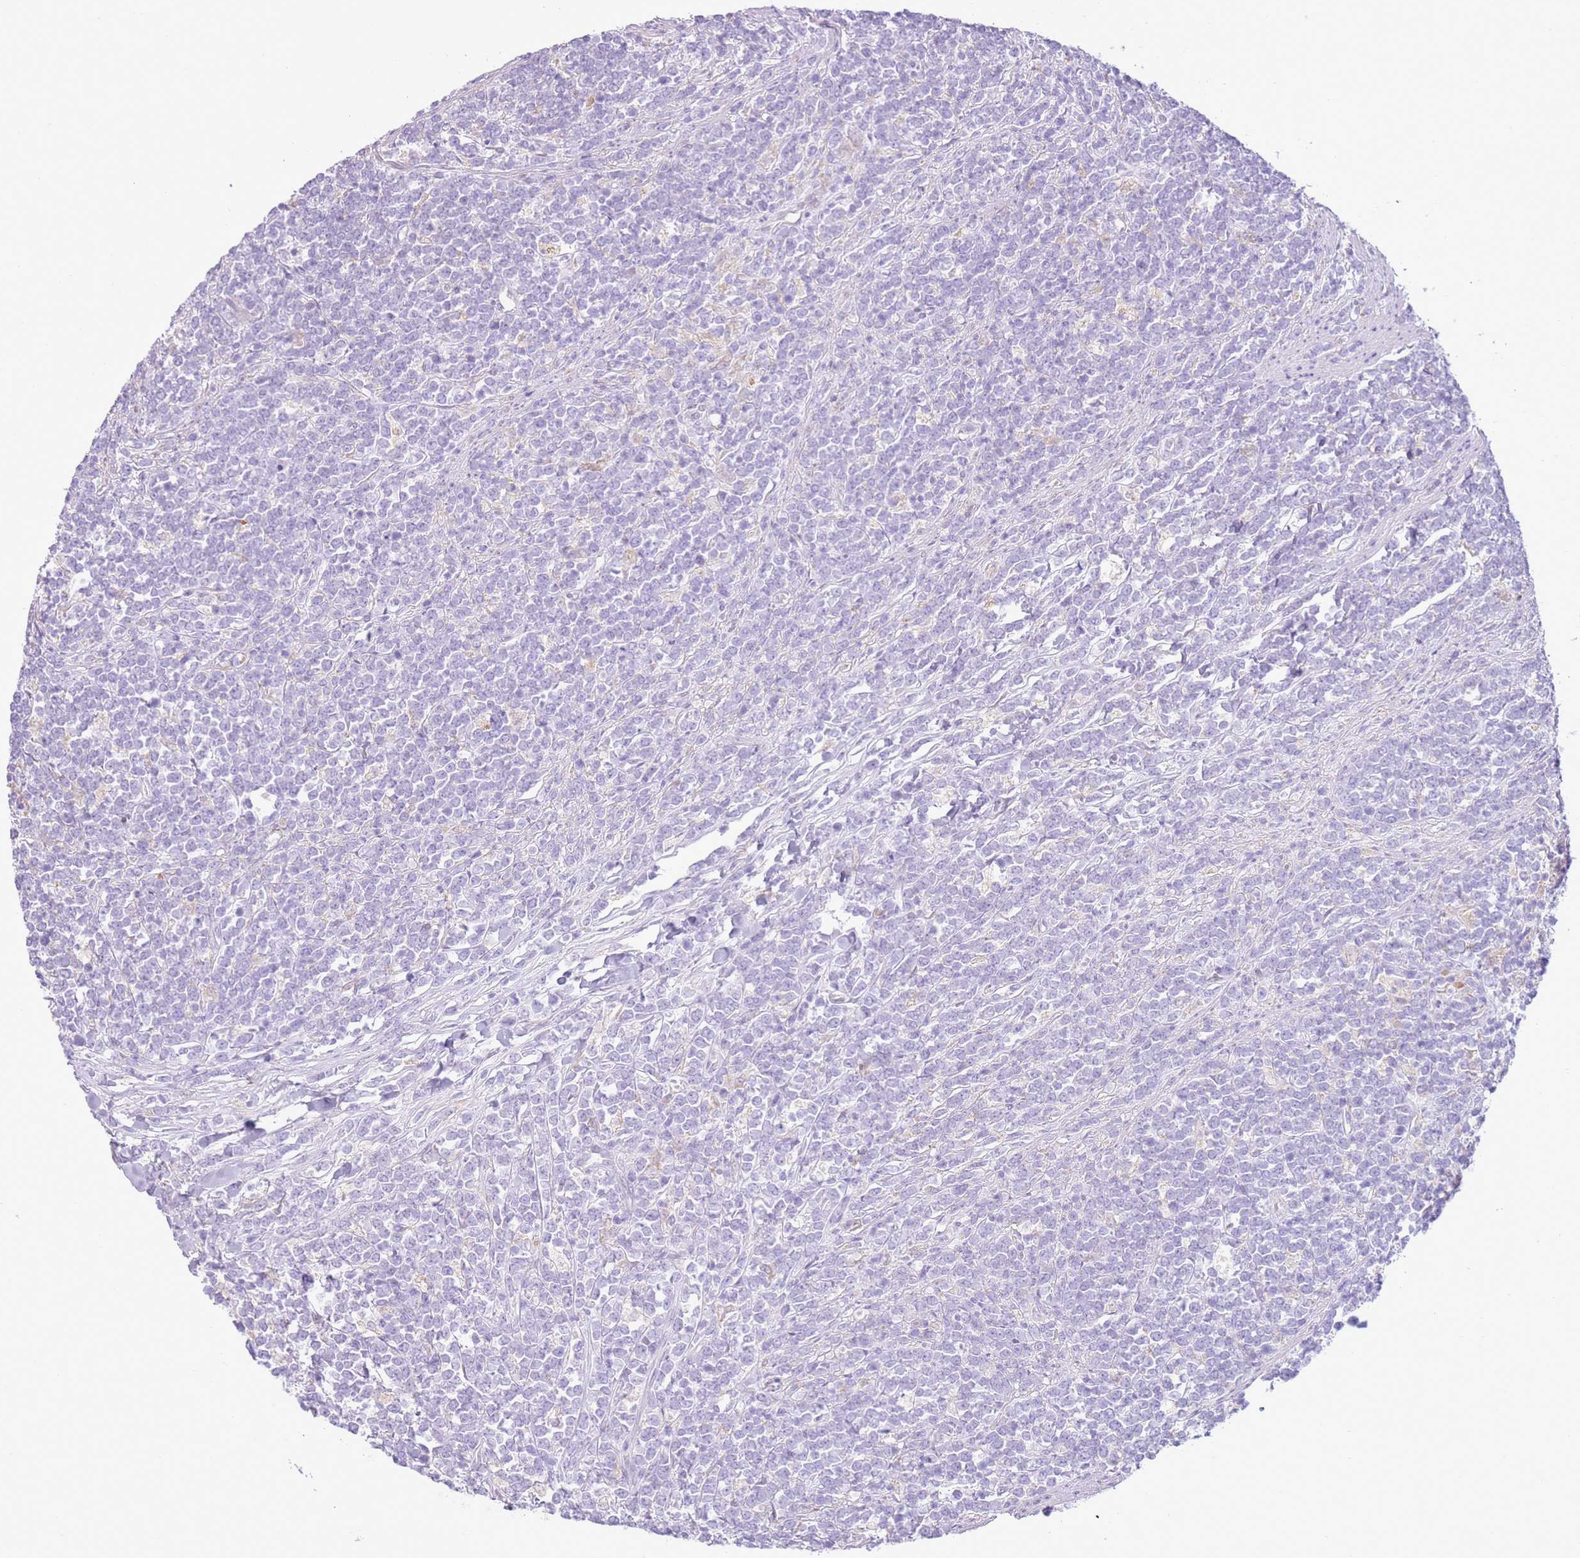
{"staining": {"intensity": "negative", "quantity": "none", "location": "none"}, "tissue": "lymphoma", "cell_type": "Tumor cells", "image_type": "cancer", "snomed": [{"axis": "morphology", "description": "Malignant lymphoma, non-Hodgkin's type, High grade"}, {"axis": "topography", "description": "Small intestine"}, {"axis": "topography", "description": "Colon"}], "caption": "Immunohistochemistry (IHC) of malignant lymphoma, non-Hodgkin's type (high-grade) shows no expression in tumor cells. Brightfield microscopy of IHC stained with DAB (3,3'-diaminobenzidine) (brown) and hematoxylin (blue), captured at high magnification.", "gene": "OAF", "patient": {"sex": "male", "age": 8}}